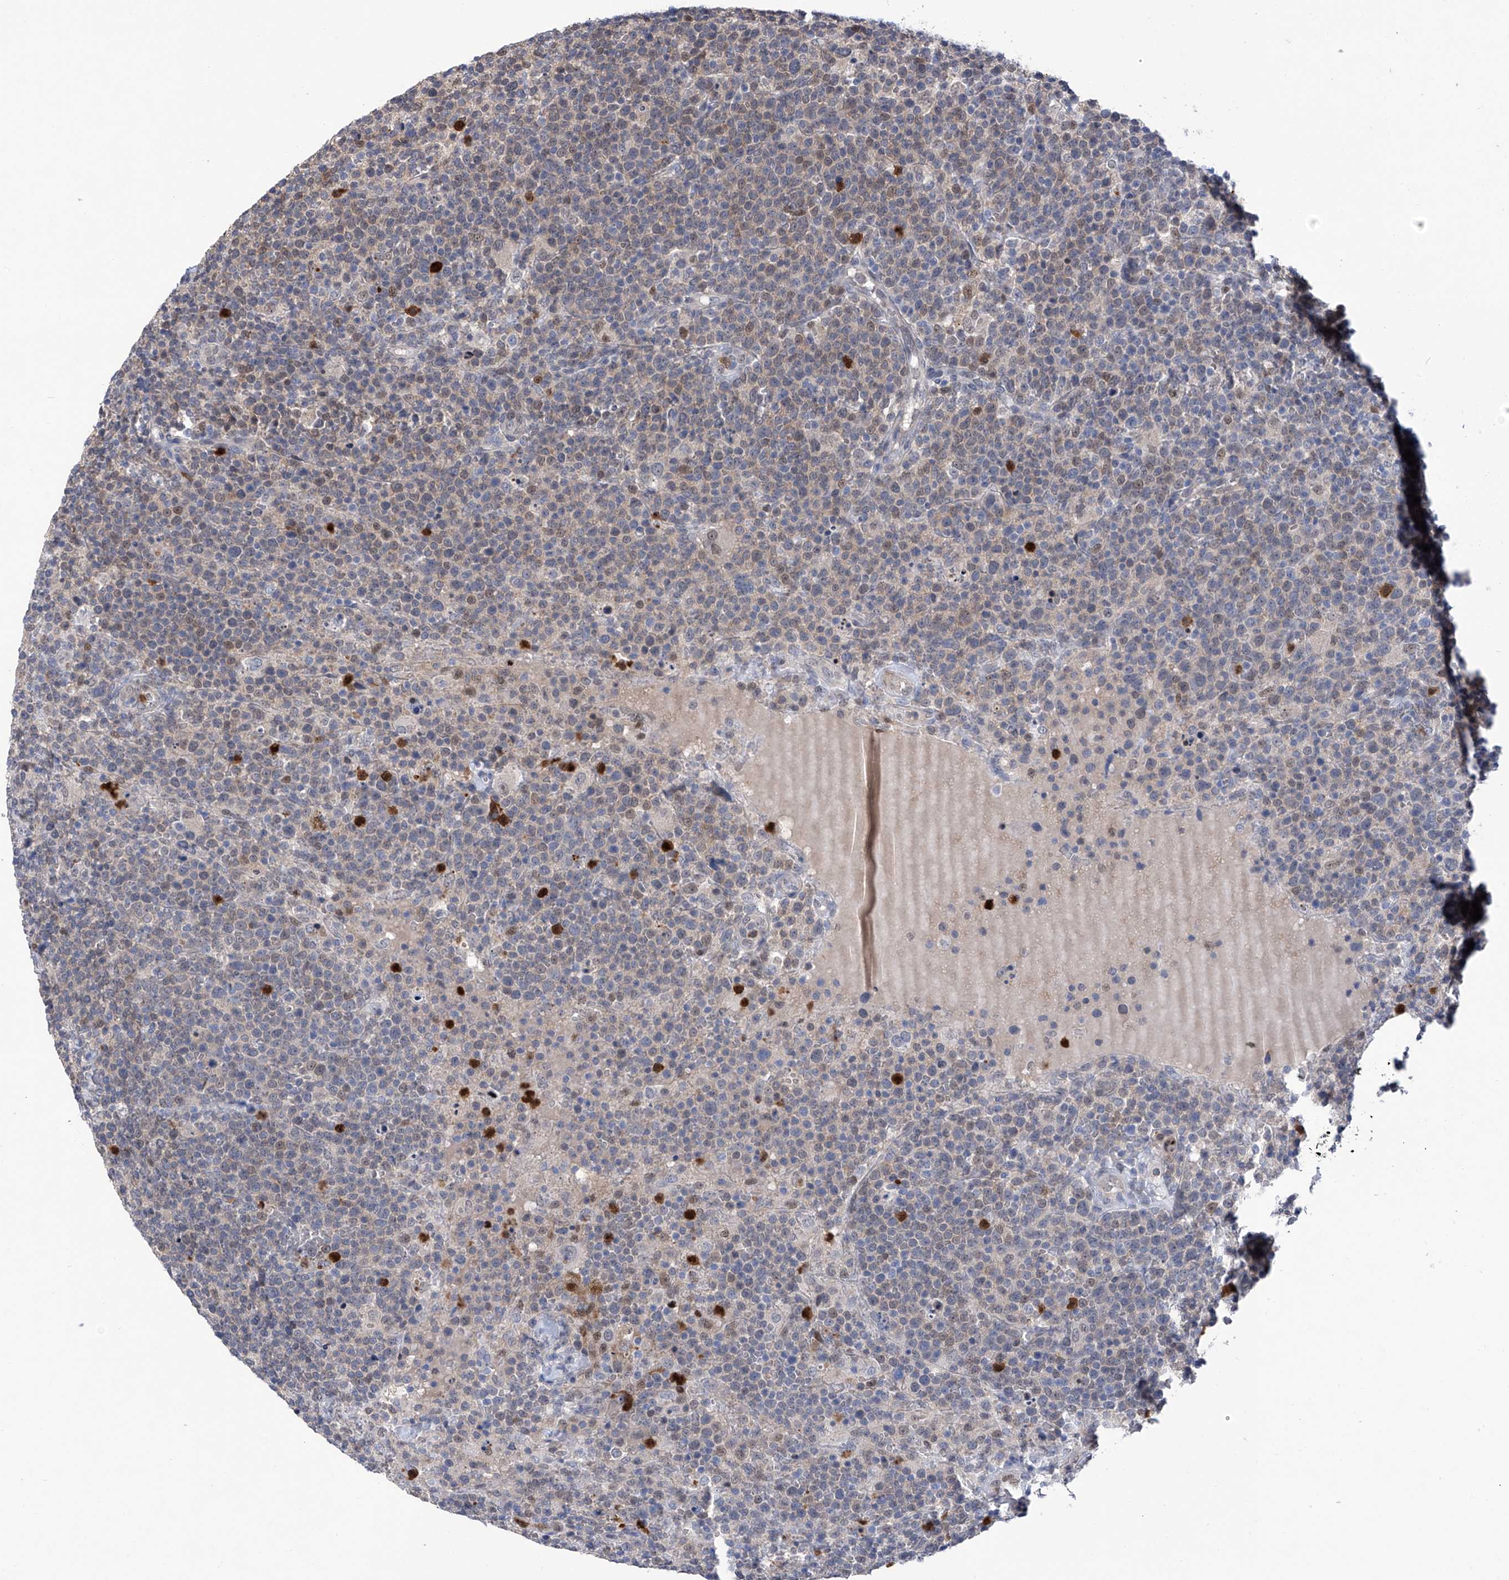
{"staining": {"intensity": "weak", "quantity": "<25%", "location": "cytoplasmic/membranous"}, "tissue": "lymphoma", "cell_type": "Tumor cells", "image_type": "cancer", "snomed": [{"axis": "morphology", "description": "Malignant lymphoma, non-Hodgkin's type, High grade"}, {"axis": "topography", "description": "Lymph node"}], "caption": "This micrograph is of lymphoma stained with immunohistochemistry (IHC) to label a protein in brown with the nuclei are counter-stained blue. There is no staining in tumor cells.", "gene": "PHF20", "patient": {"sex": "male", "age": 61}}